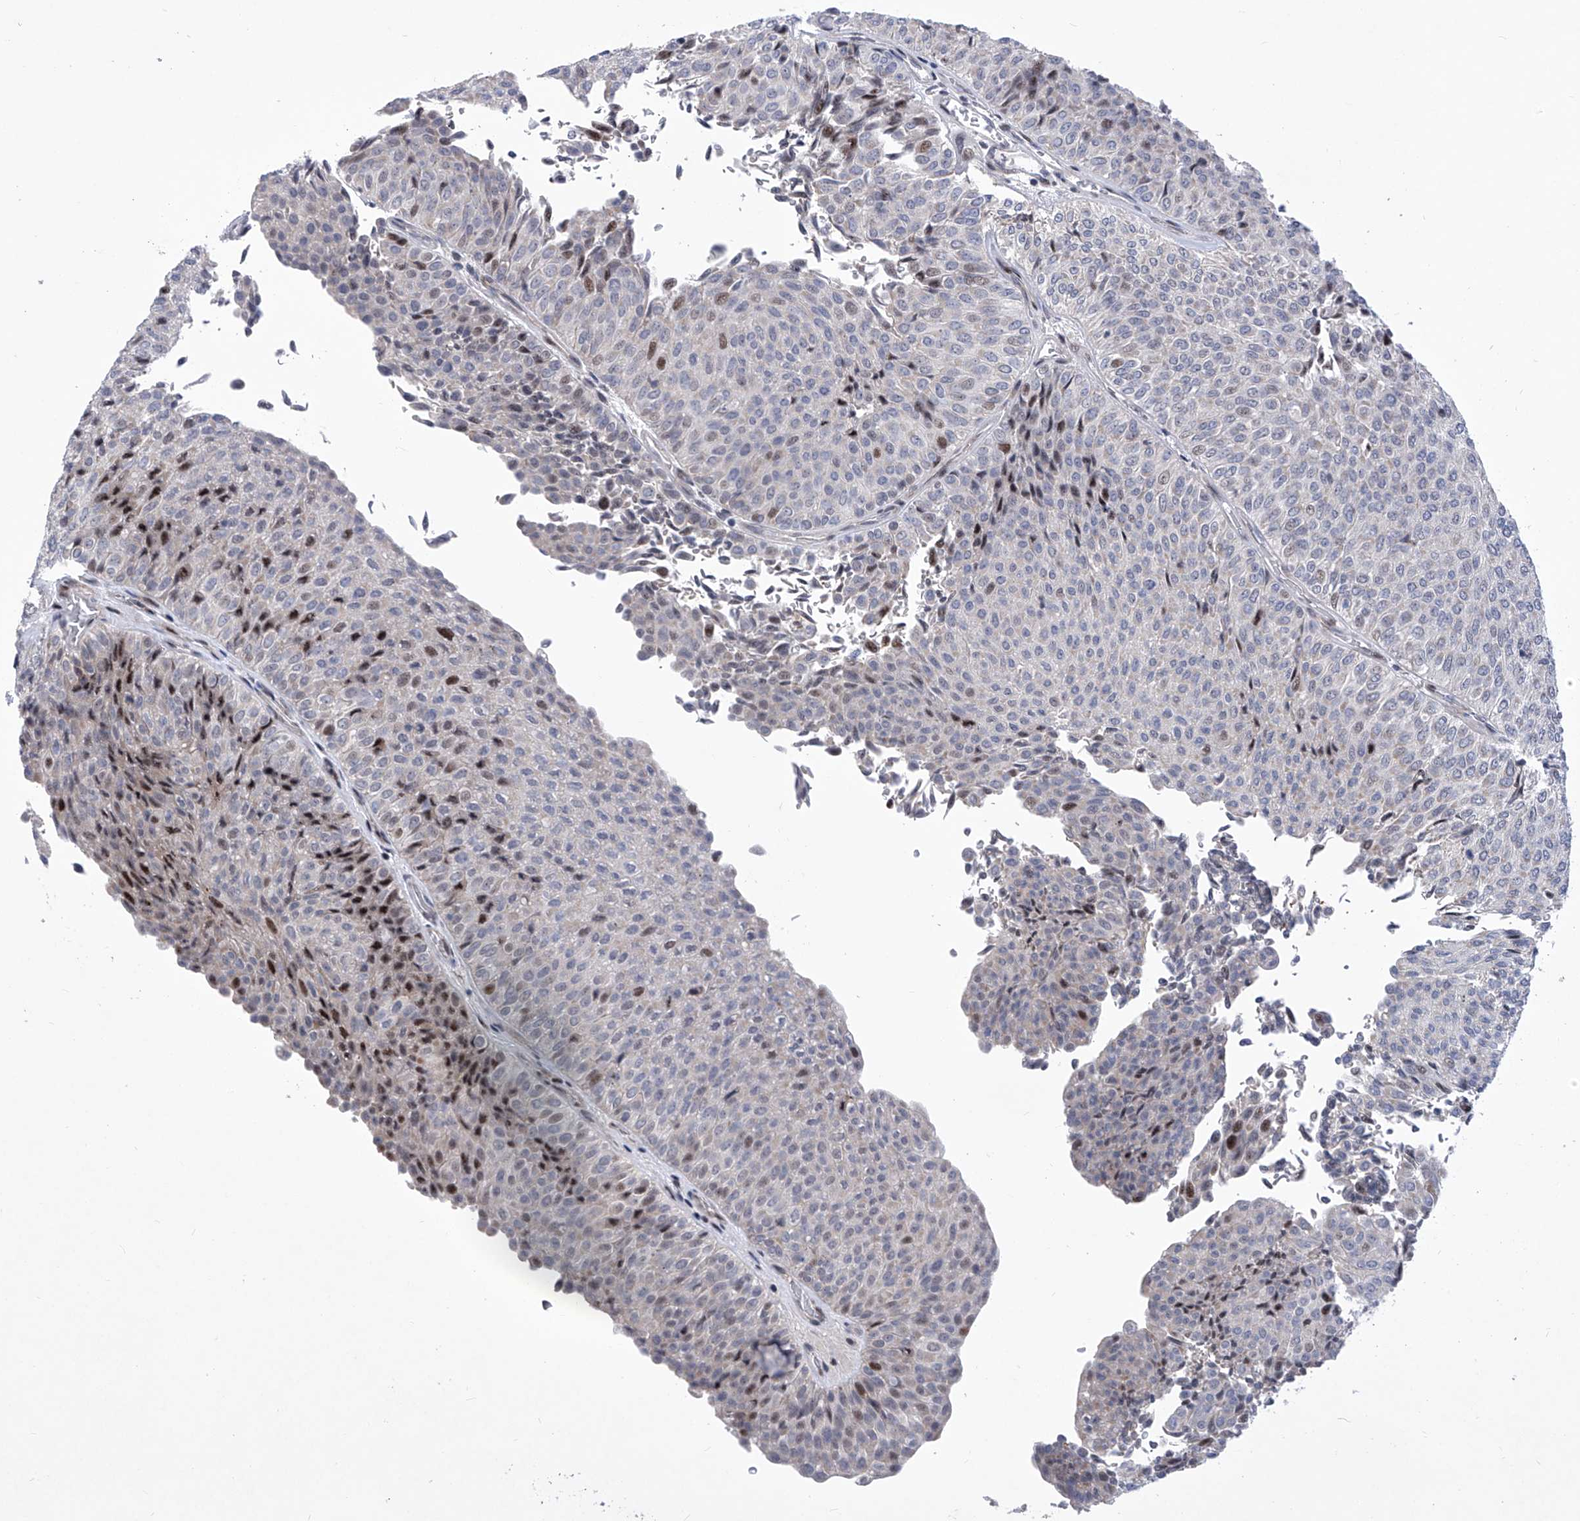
{"staining": {"intensity": "moderate", "quantity": "<25%", "location": "nuclear"}, "tissue": "urothelial cancer", "cell_type": "Tumor cells", "image_type": "cancer", "snomed": [{"axis": "morphology", "description": "Urothelial carcinoma, Low grade"}, {"axis": "topography", "description": "Urinary bladder"}], "caption": "A brown stain highlights moderate nuclear positivity of a protein in urothelial cancer tumor cells. Ihc stains the protein in brown and the nuclei are stained blue.", "gene": "NUFIP1", "patient": {"sex": "male", "age": 78}}